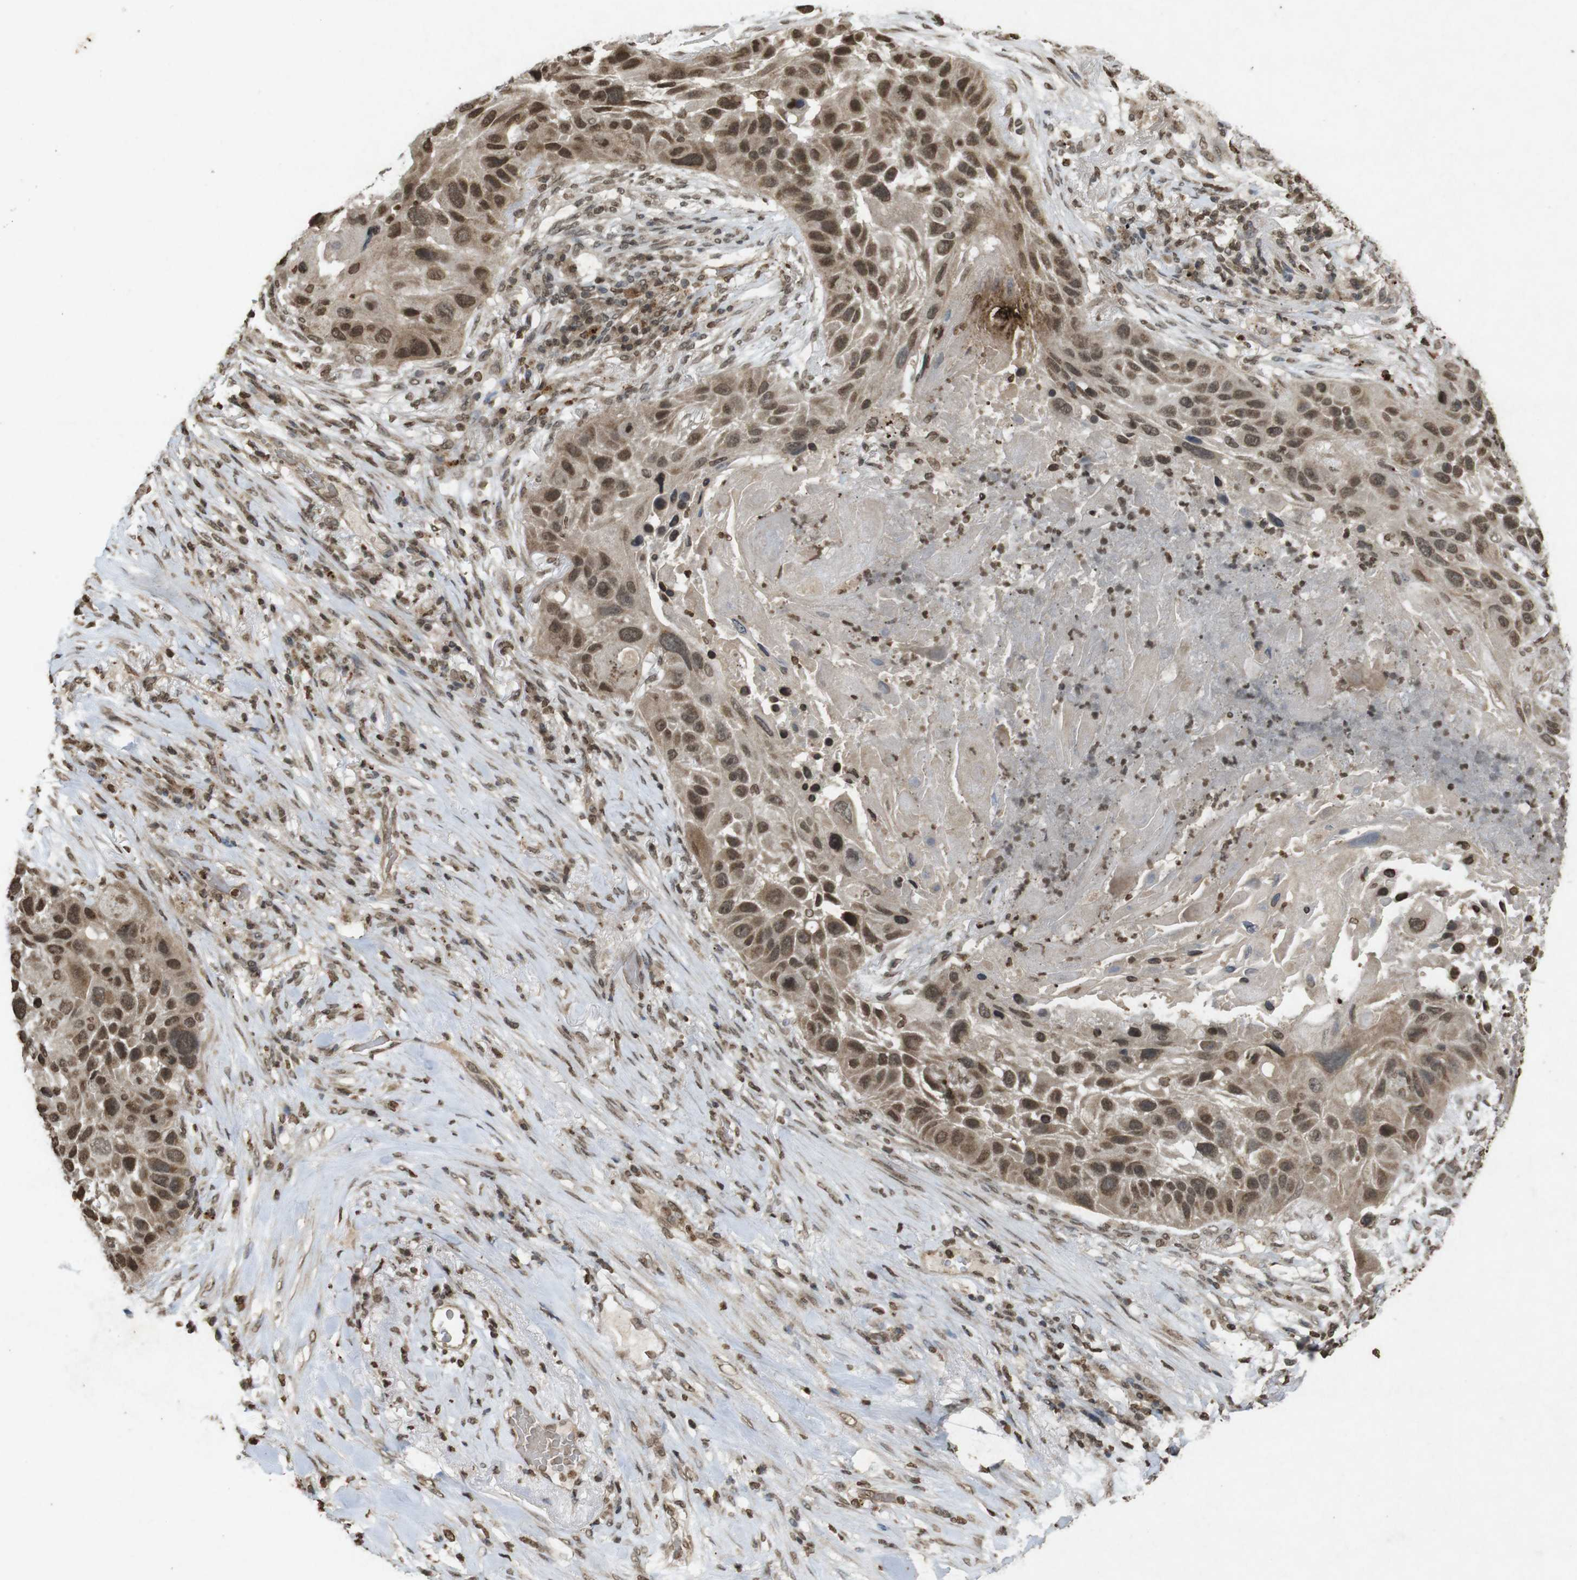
{"staining": {"intensity": "moderate", "quantity": ">75%", "location": "cytoplasmic/membranous,nuclear"}, "tissue": "lung cancer", "cell_type": "Tumor cells", "image_type": "cancer", "snomed": [{"axis": "morphology", "description": "Squamous cell carcinoma, NOS"}, {"axis": "topography", "description": "Lung"}], "caption": "Protein expression analysis of human lung cancer (squamous cell carcinoma) reveals moderate cytoplasmic/membranous and nuclear expression in approximately >75% of tumor cells.", "gene": "ORC4", "patient": {"sex": "male", "age": 57}}